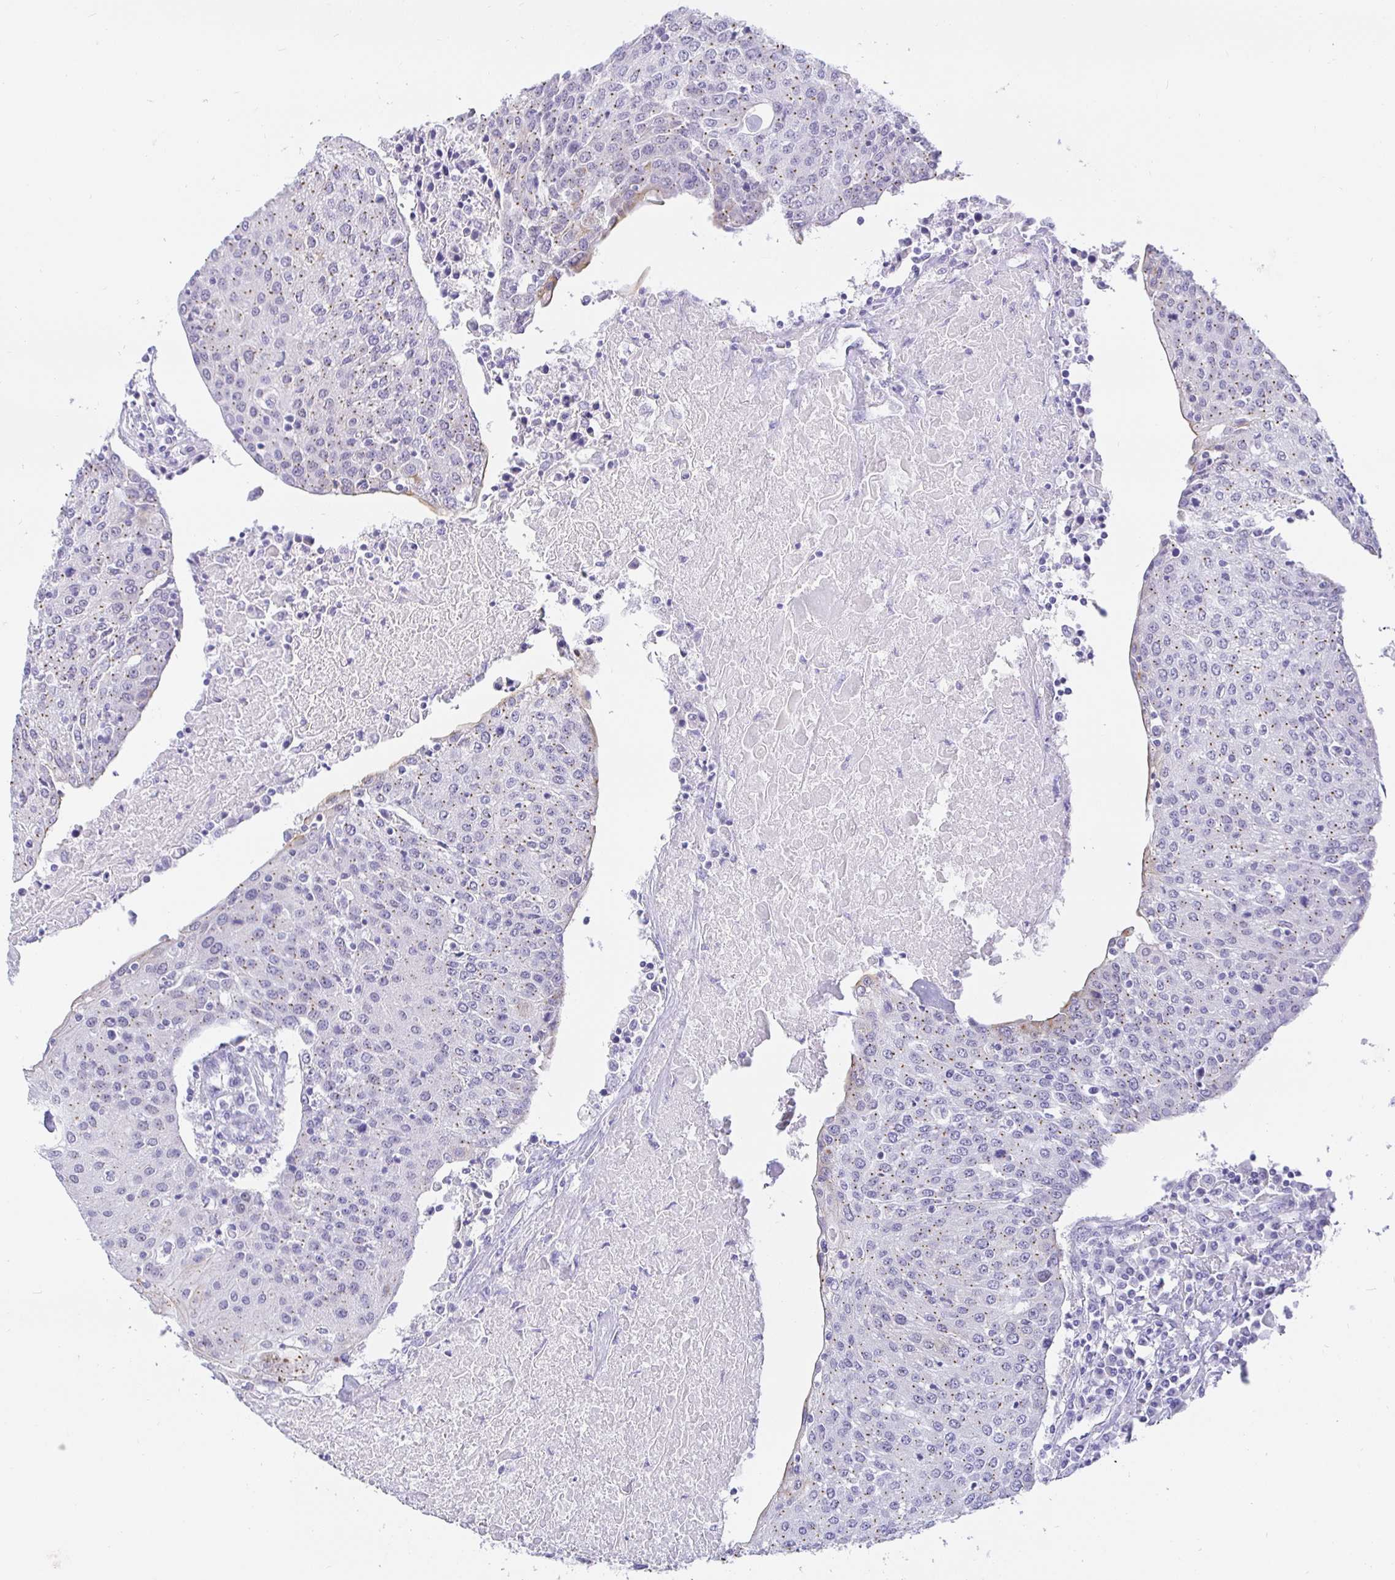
{"staining": {"intensity": "weak", "quantity": "<25%", "location": "cytoplasmic/membranous"}, "tissue": "urothelial cancer", "cell_type": "Tumor cells", "image_type": "cancer", "snomed": [{"axis": "morphology", "description": "Urothelial carcinoma, High grade"}, {"axis": "topography", "description": "Urinary bladder"}], "caption": "Protein analysis of urothelial cancer exhibits no significant staining in tumor cells.", "gene": "EZHIP", "patient": {"sex": "female", "age": 85}}